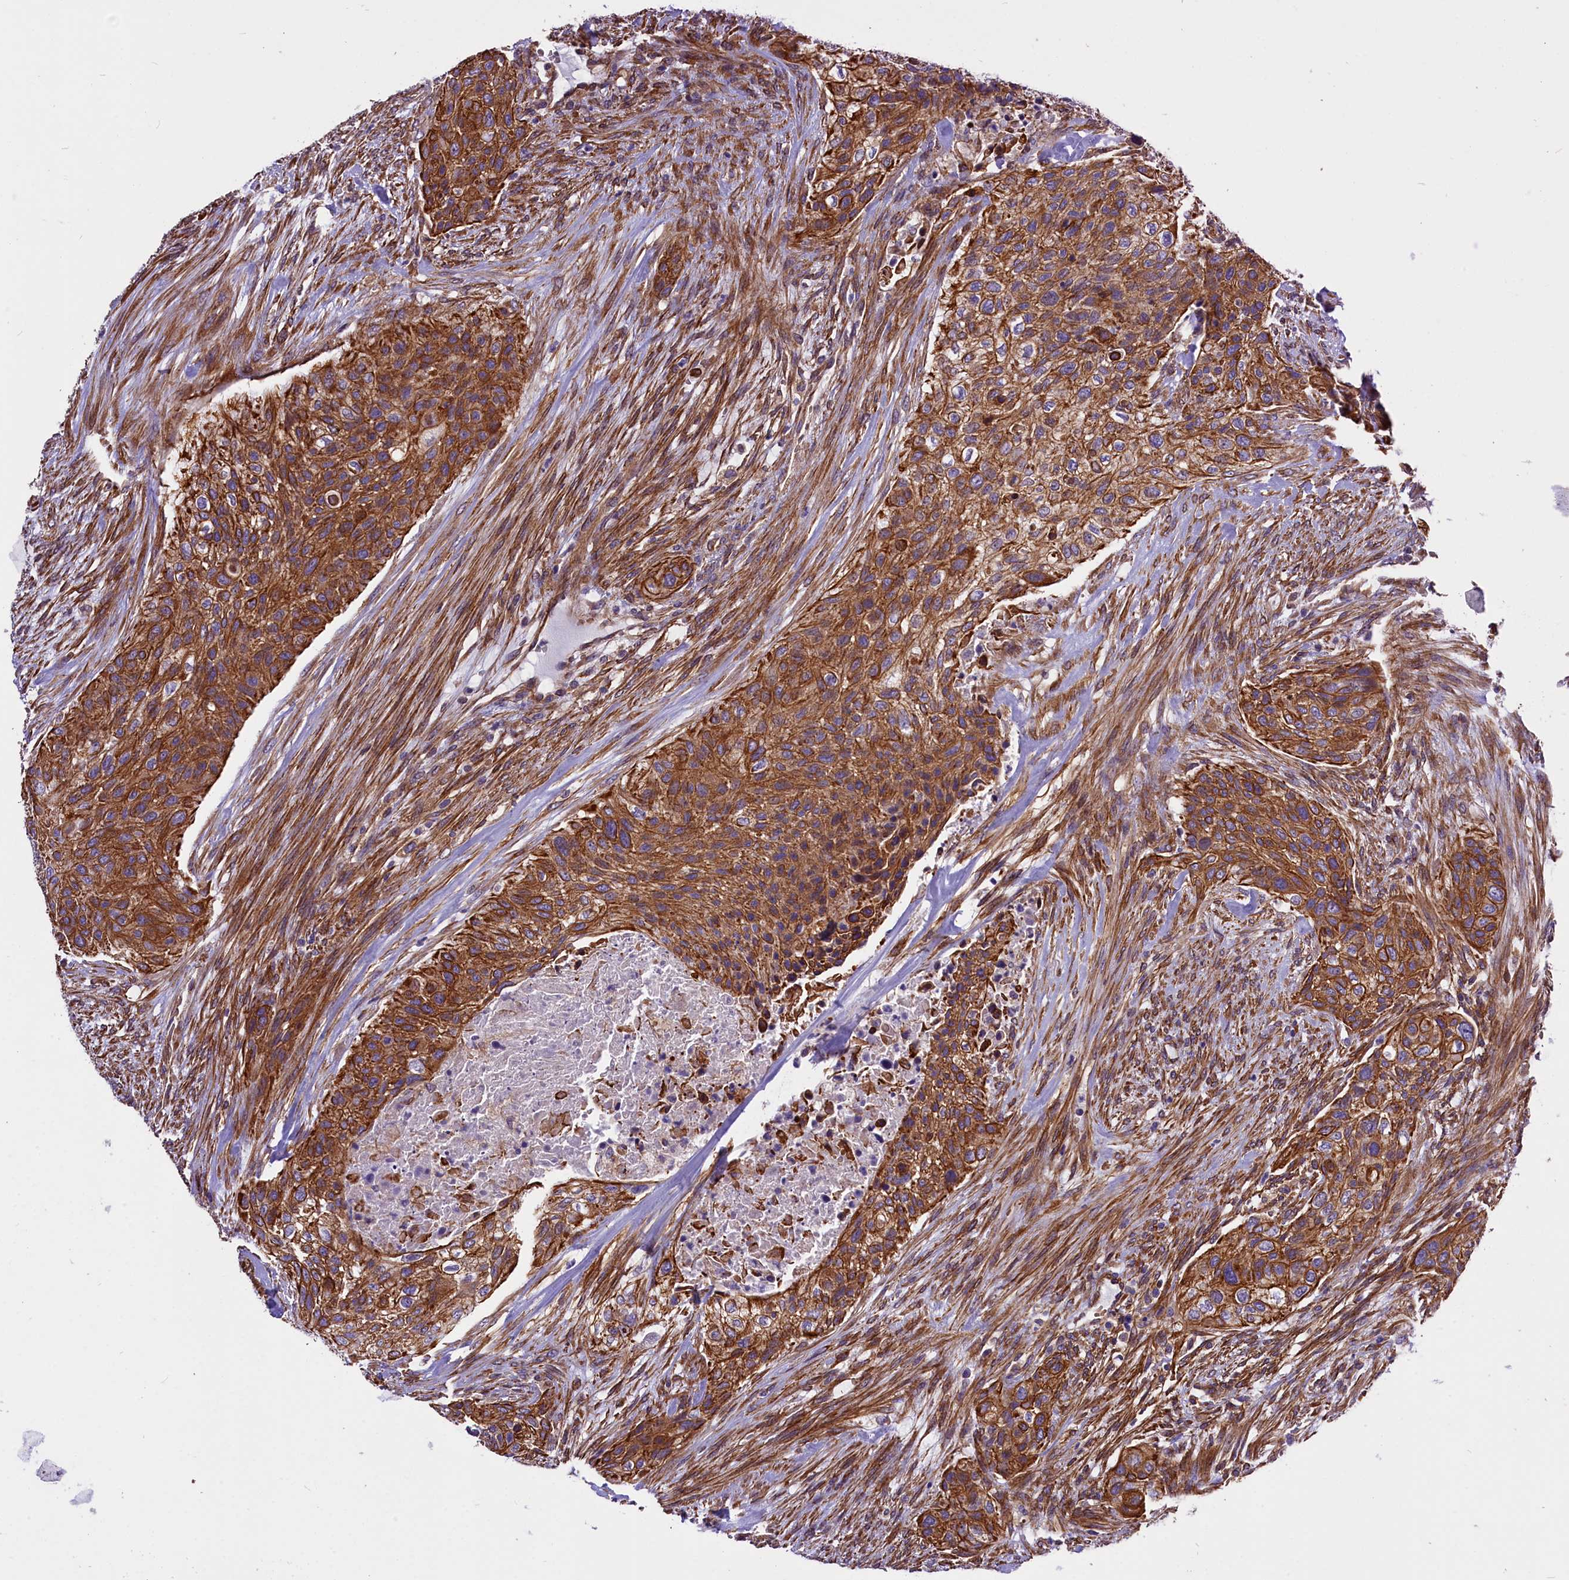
{"staining": {"intensity": "strong", "quantity": ">75%", "location": "cytoplasmic/membranous"}, "tissue": "urothelial cancer", "cell_type": "Tumor cells", "image_type": "cancer", "snomed": [{"axis": "morphology", "description": "Urothelial carcinoma, High grade"}, {"axis": "topography", "description": "Urinary bladder"}], "caption": "Urothelial cancer tissue shows strong cytoplasmic/membranous expression in about >75% of tumor cells", "gene": "MED20", "patient": {"sex": "male", "age": 35}}